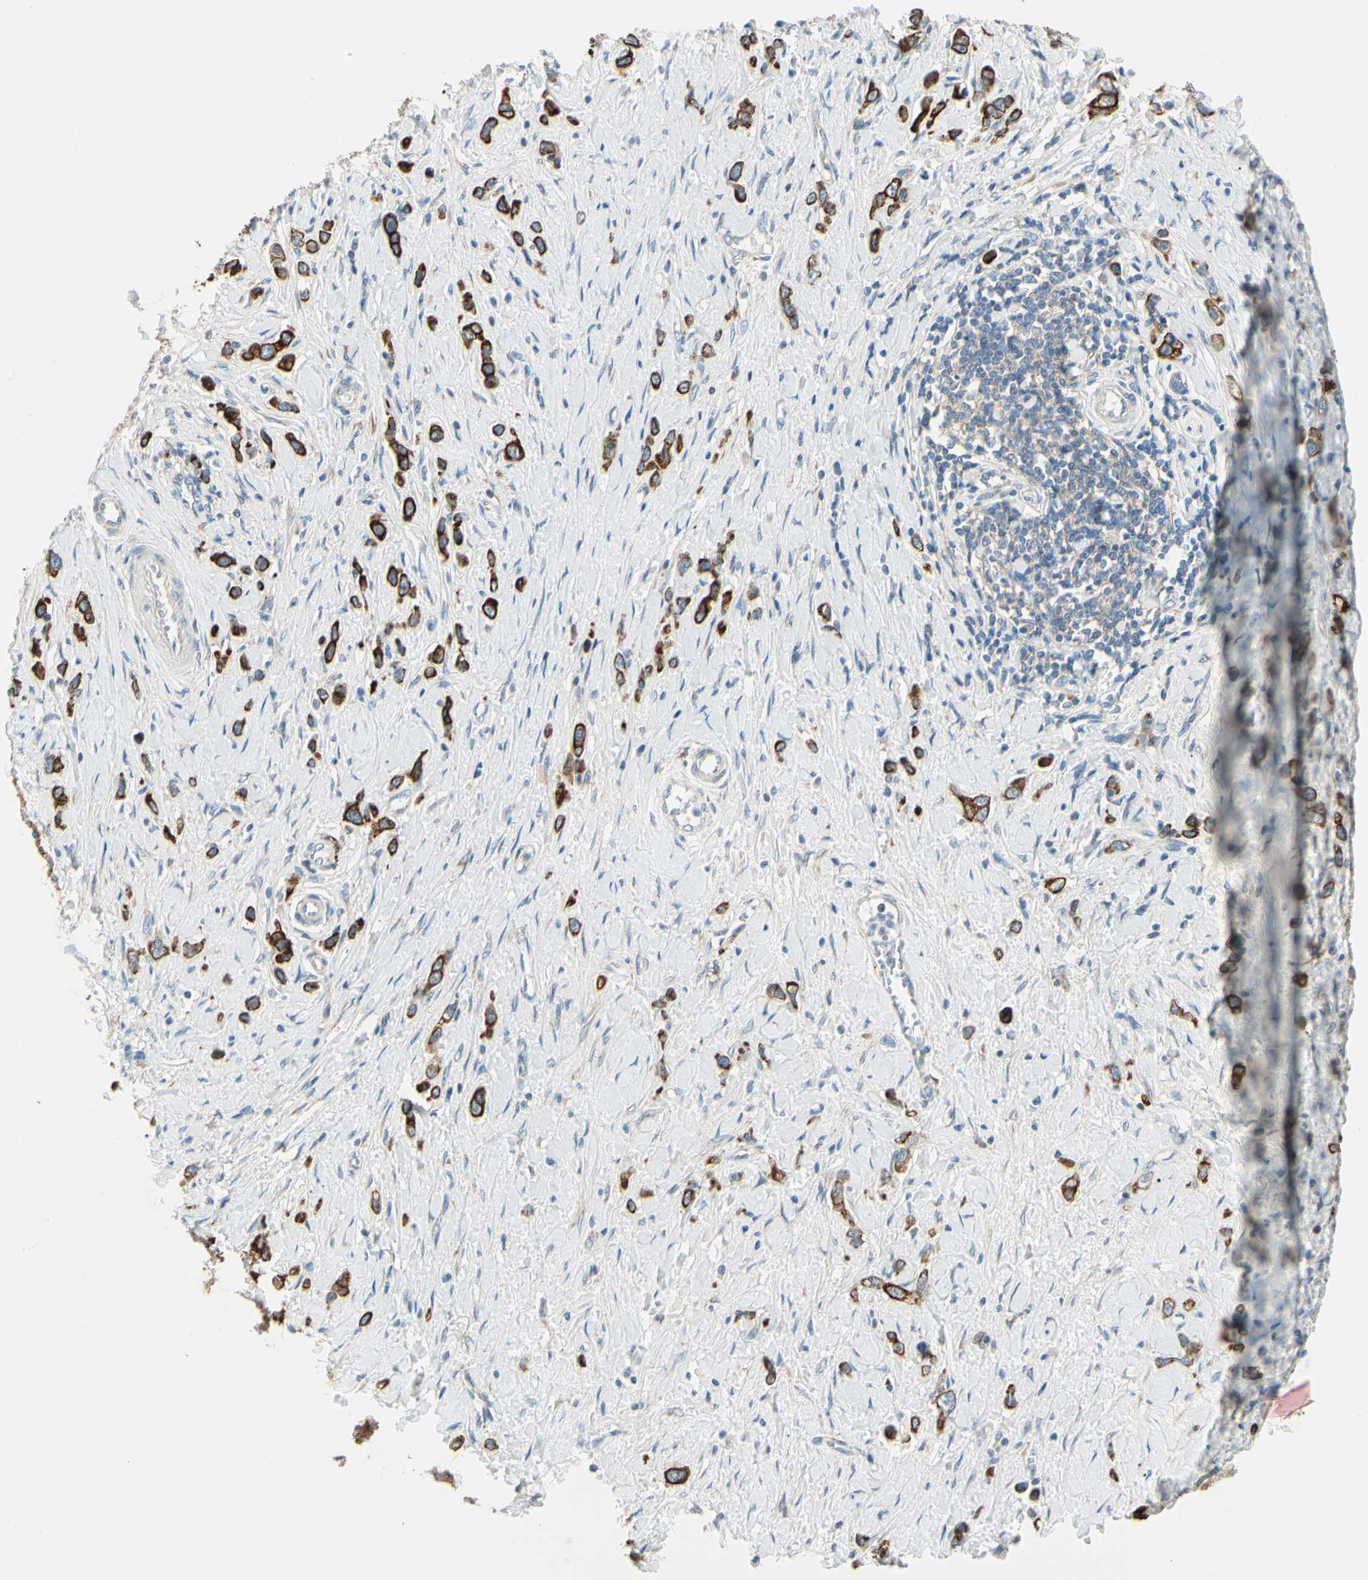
{"staining": {"intensity": "strong", "quantity": ">75%", "location": "cytoplasmic/membranous"}, "tissue": "stomach cancer", "cell_type": "Tumor cells", "image_type": "cancer", "snomed": [{"axis": "morphology", "description": "Normal tissue, NOS"}, {"axis": "morphology", "description": "Adenocarcinoma, NOS"}, {"axis": "topography", "description": "Stomach, upper"}, {"axis": "topography", "description": "Stomach"}], "caption": "Immunohistochemistry (IHC) photomicrograph of neoplastic tissue: human adenocarcinoma (stomach) stained using immunohistochemistry (IHC) reveals high levels of strong protein expression localized specifically in the cytoplasmic/membranous of tumor cells, appearing as a cytoplasmic/membranous brown color.", "gene": "DUSP12", "patient": {"sex": "female", "age": 65}}